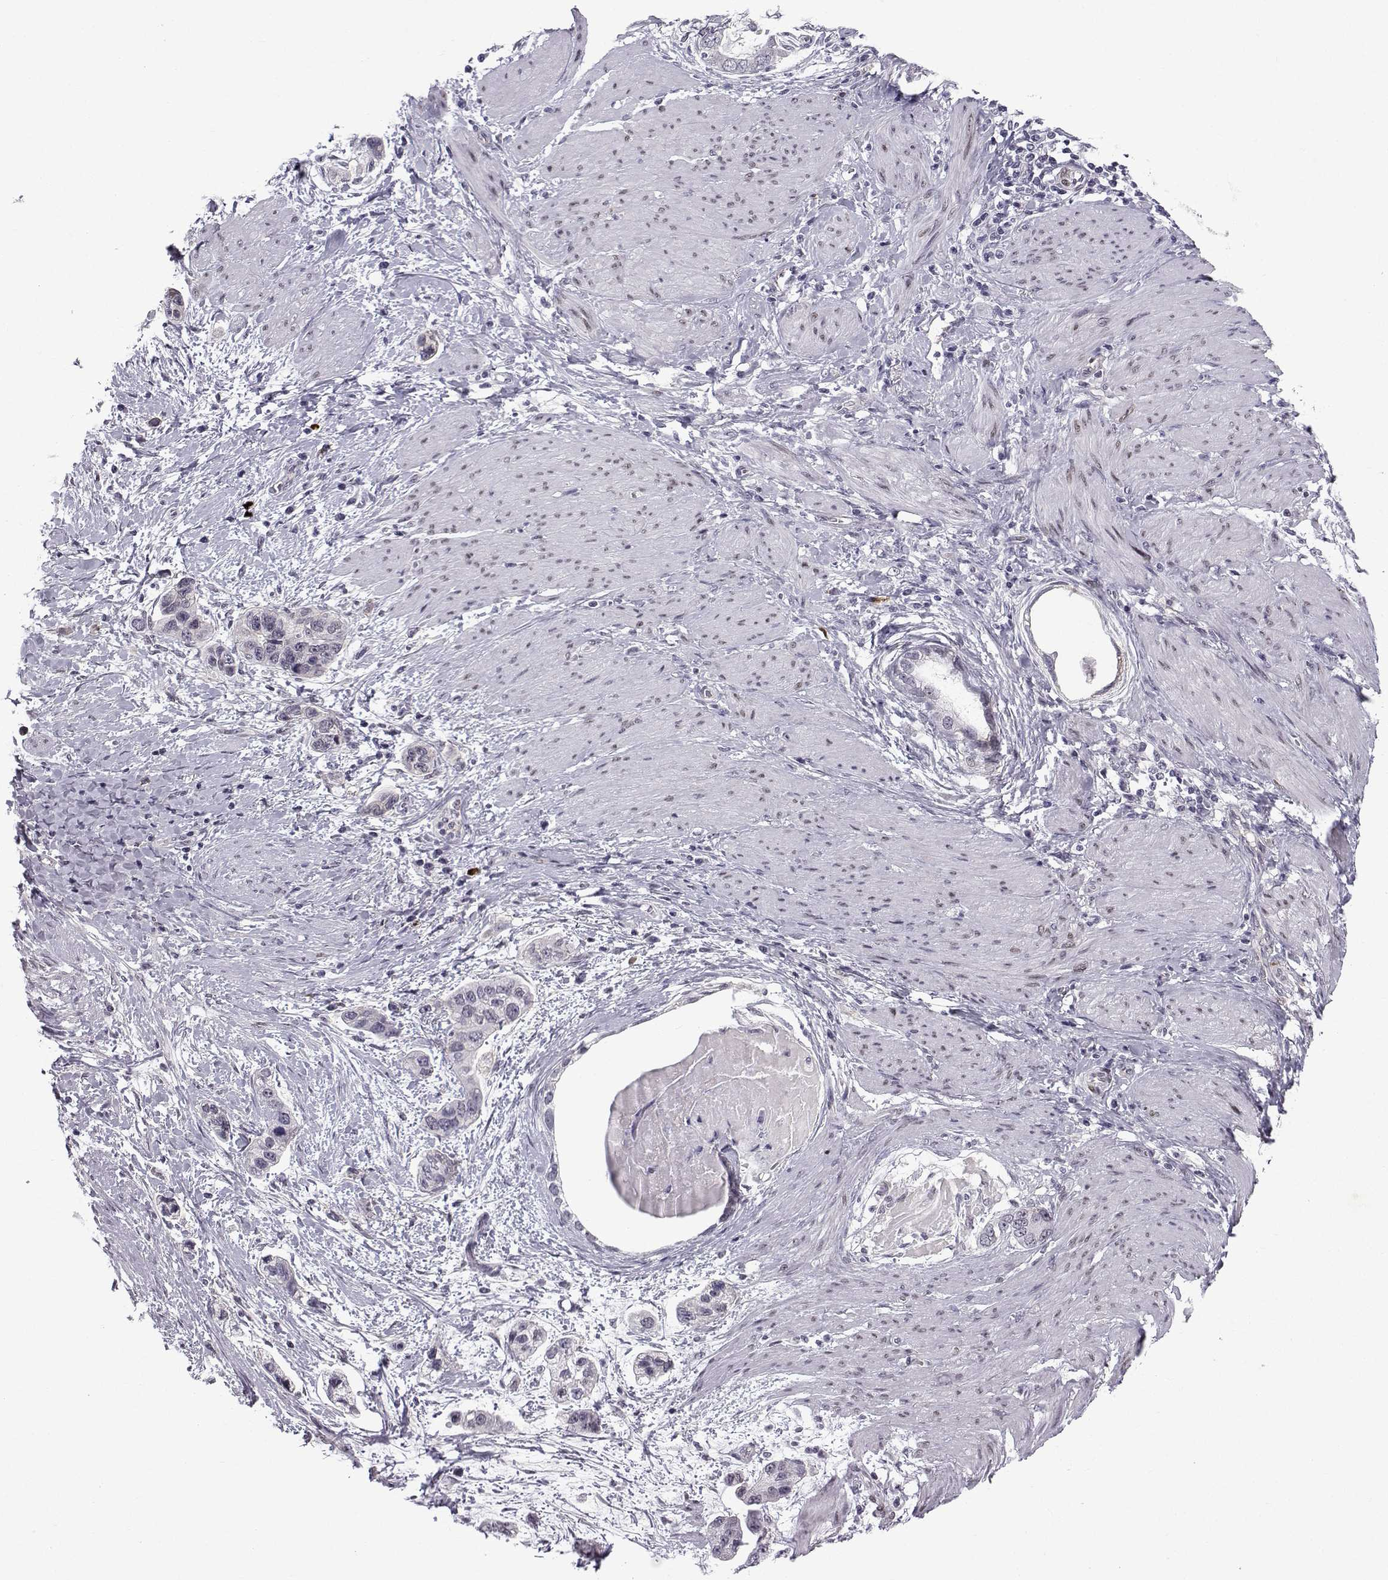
{"staining": {"intensity": "negative", "quantity": "none", "location": "none"}, "tissue": "stomach cancer", "cell_type": "Tumor cells", "image_type": "cancer", "snomed": [{"axis": "morphology", "description": "Adenocarcinoma, NOS"}, {"axis": "topography", "description": "Stomach, lower"}], "caption": "Tumor cells are negative for brown protein staining in stomach cancer (adenocarcinoma).", "gene": "RBM24", "patient": {"sex": "female", "age": 93}}